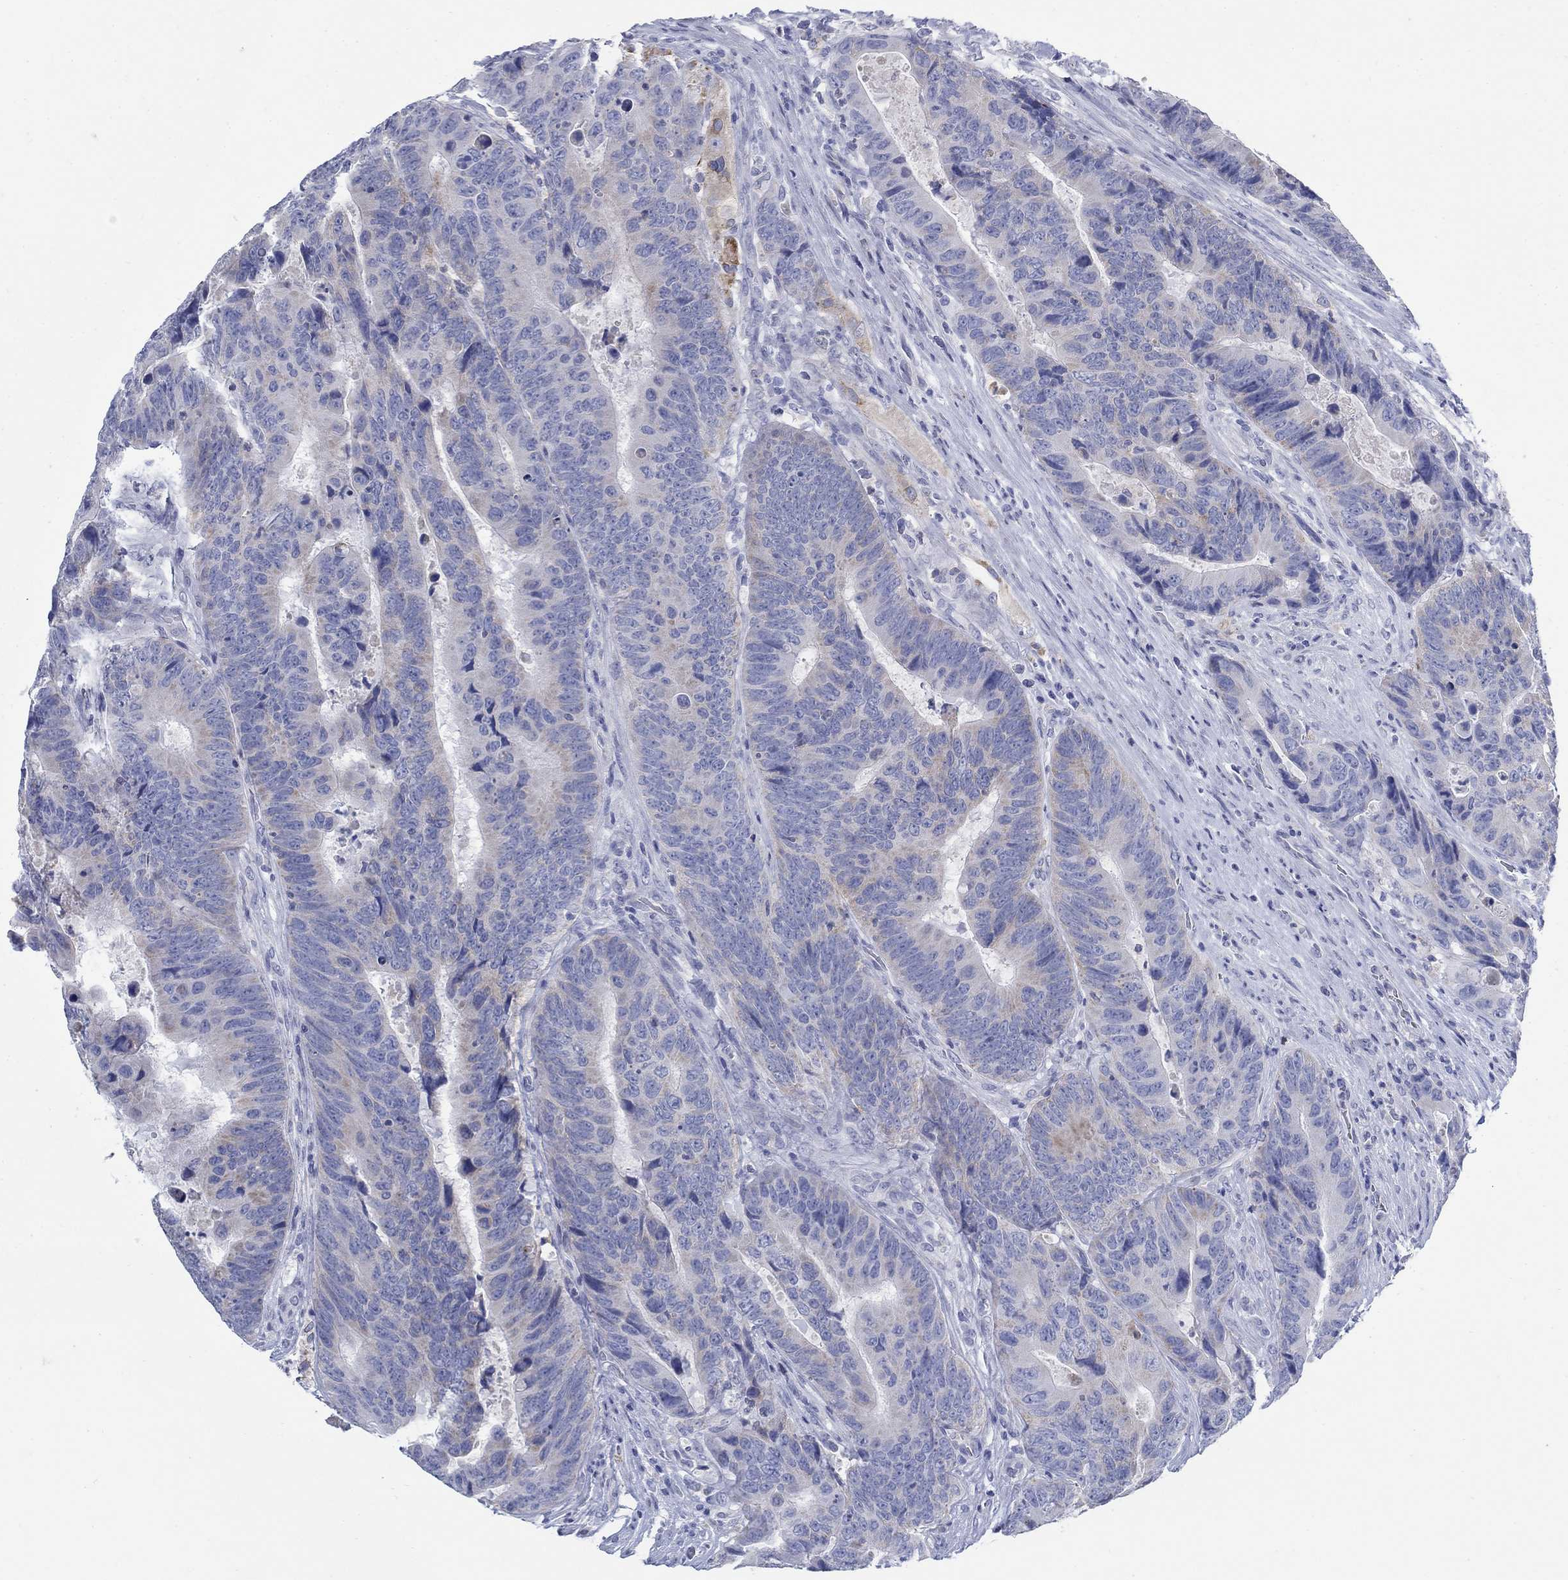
{"staining": {"intensity": "negative", "quantity": "none", "location": "none"}, "tissue": "colorectal cancer", "cell_type": "Tumor cells", "image_type": "cancer", "snomed": [{"axis": "morphology", "description": "Adenocarcinoma, NOS"}, {"axis": "topography", "description": "Colon"}], "caption": "Histopathology image shows no significant protein expression in tumor cells of colorectal adenocarcinoma. (Brightfield microscopy of DAB IHC at high magnification).", "gene": "SCCPDH", "patient": {"sex": "female", "age": 56}}